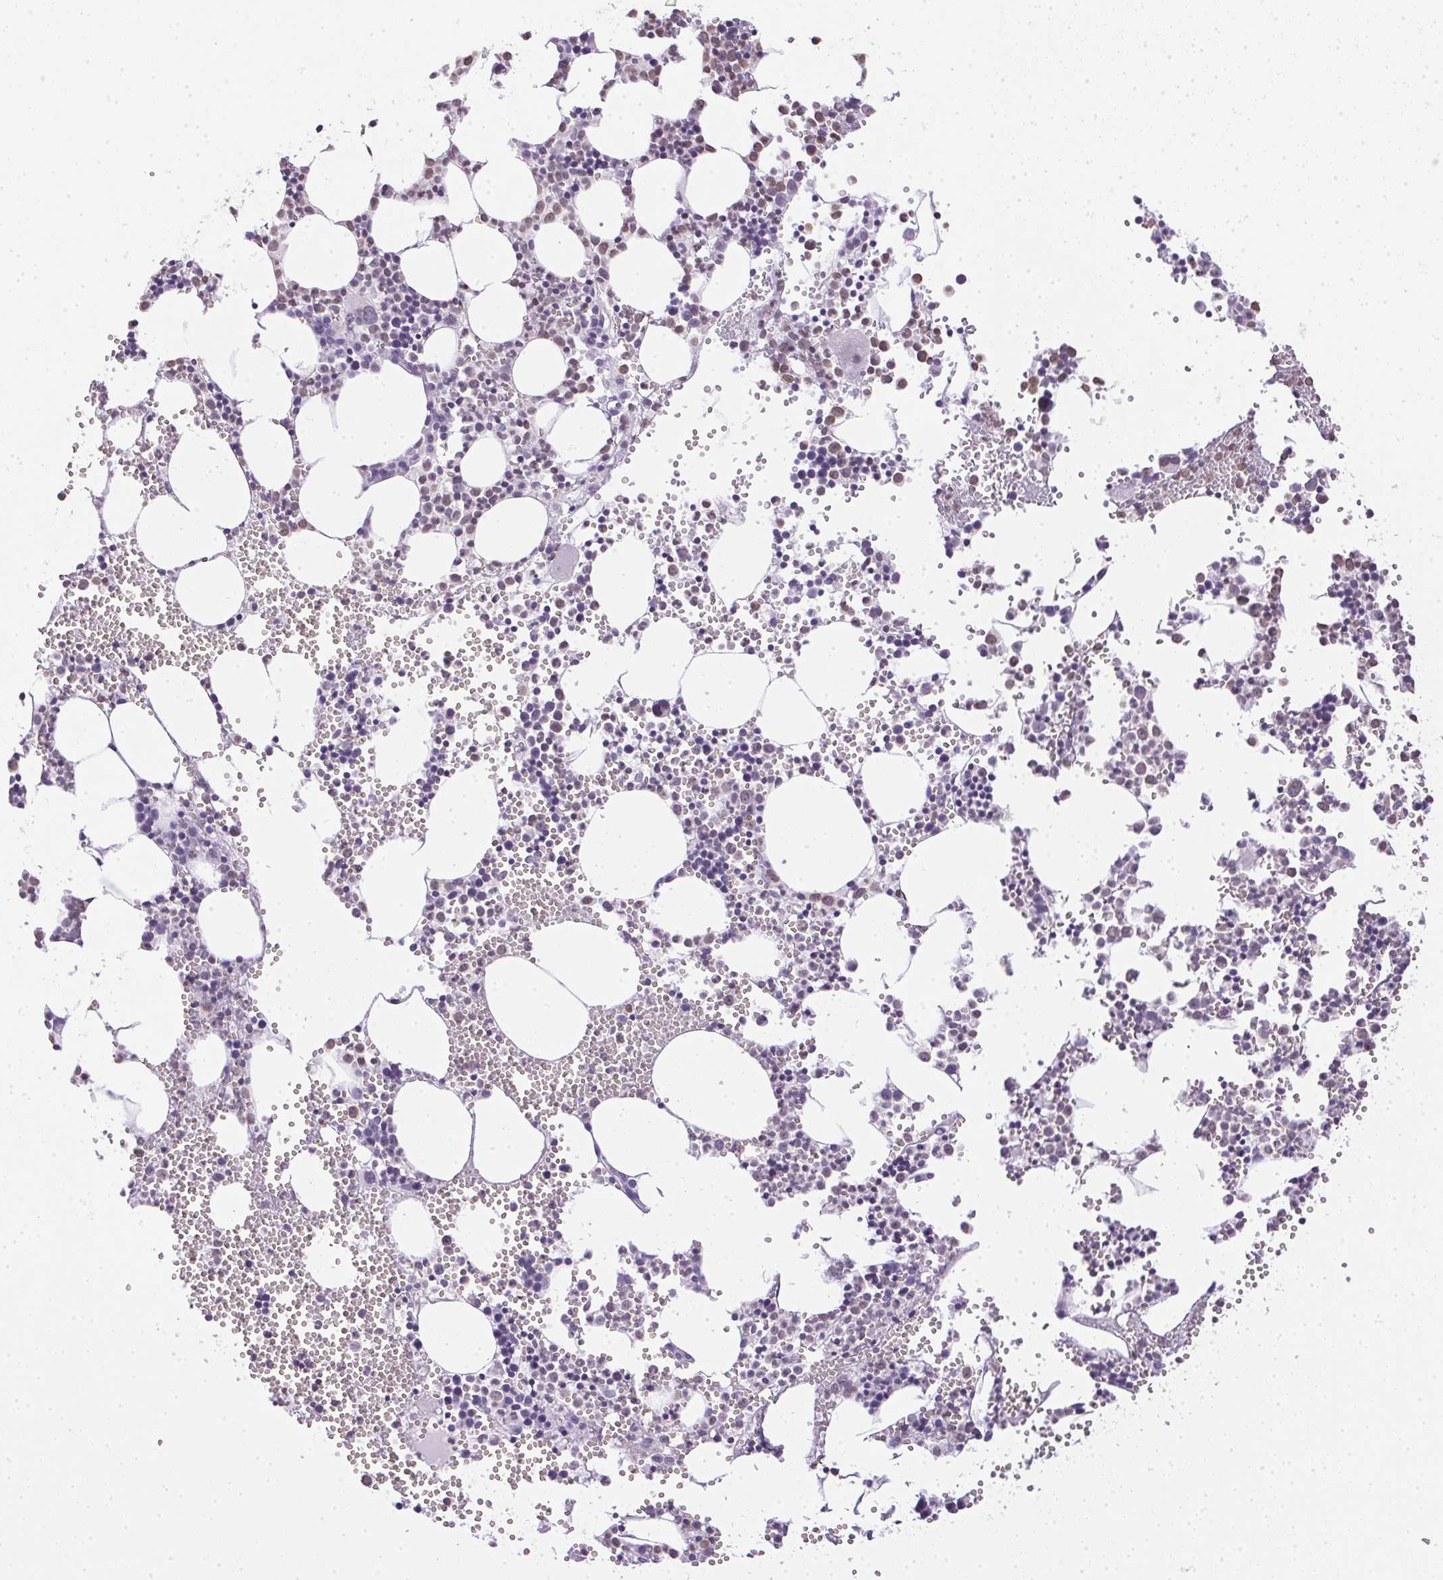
{"staining": {"intensity": "negative", "quantity": "none", "location": "none"}, "tissue": "bone marrow", "cell_type": "Hematopoietic cells", "image_type": "normal", "snomed": [{"axis": "morphology", "description": "Normal tissue, NOS"}, {"axis": "topography", "description": "Bone marrow"}], "caption": "High power microscopy histopathology image of an immunohistochemistry micrograph of normal bone marrow, revealing no significant staining in hematopoietic cells. (DAB immunohistochemistry (IHC) visualized using brightfield microscopy, high magnification).", "gene": "PRL", "patient": {"sex": "male", "age": 89}}